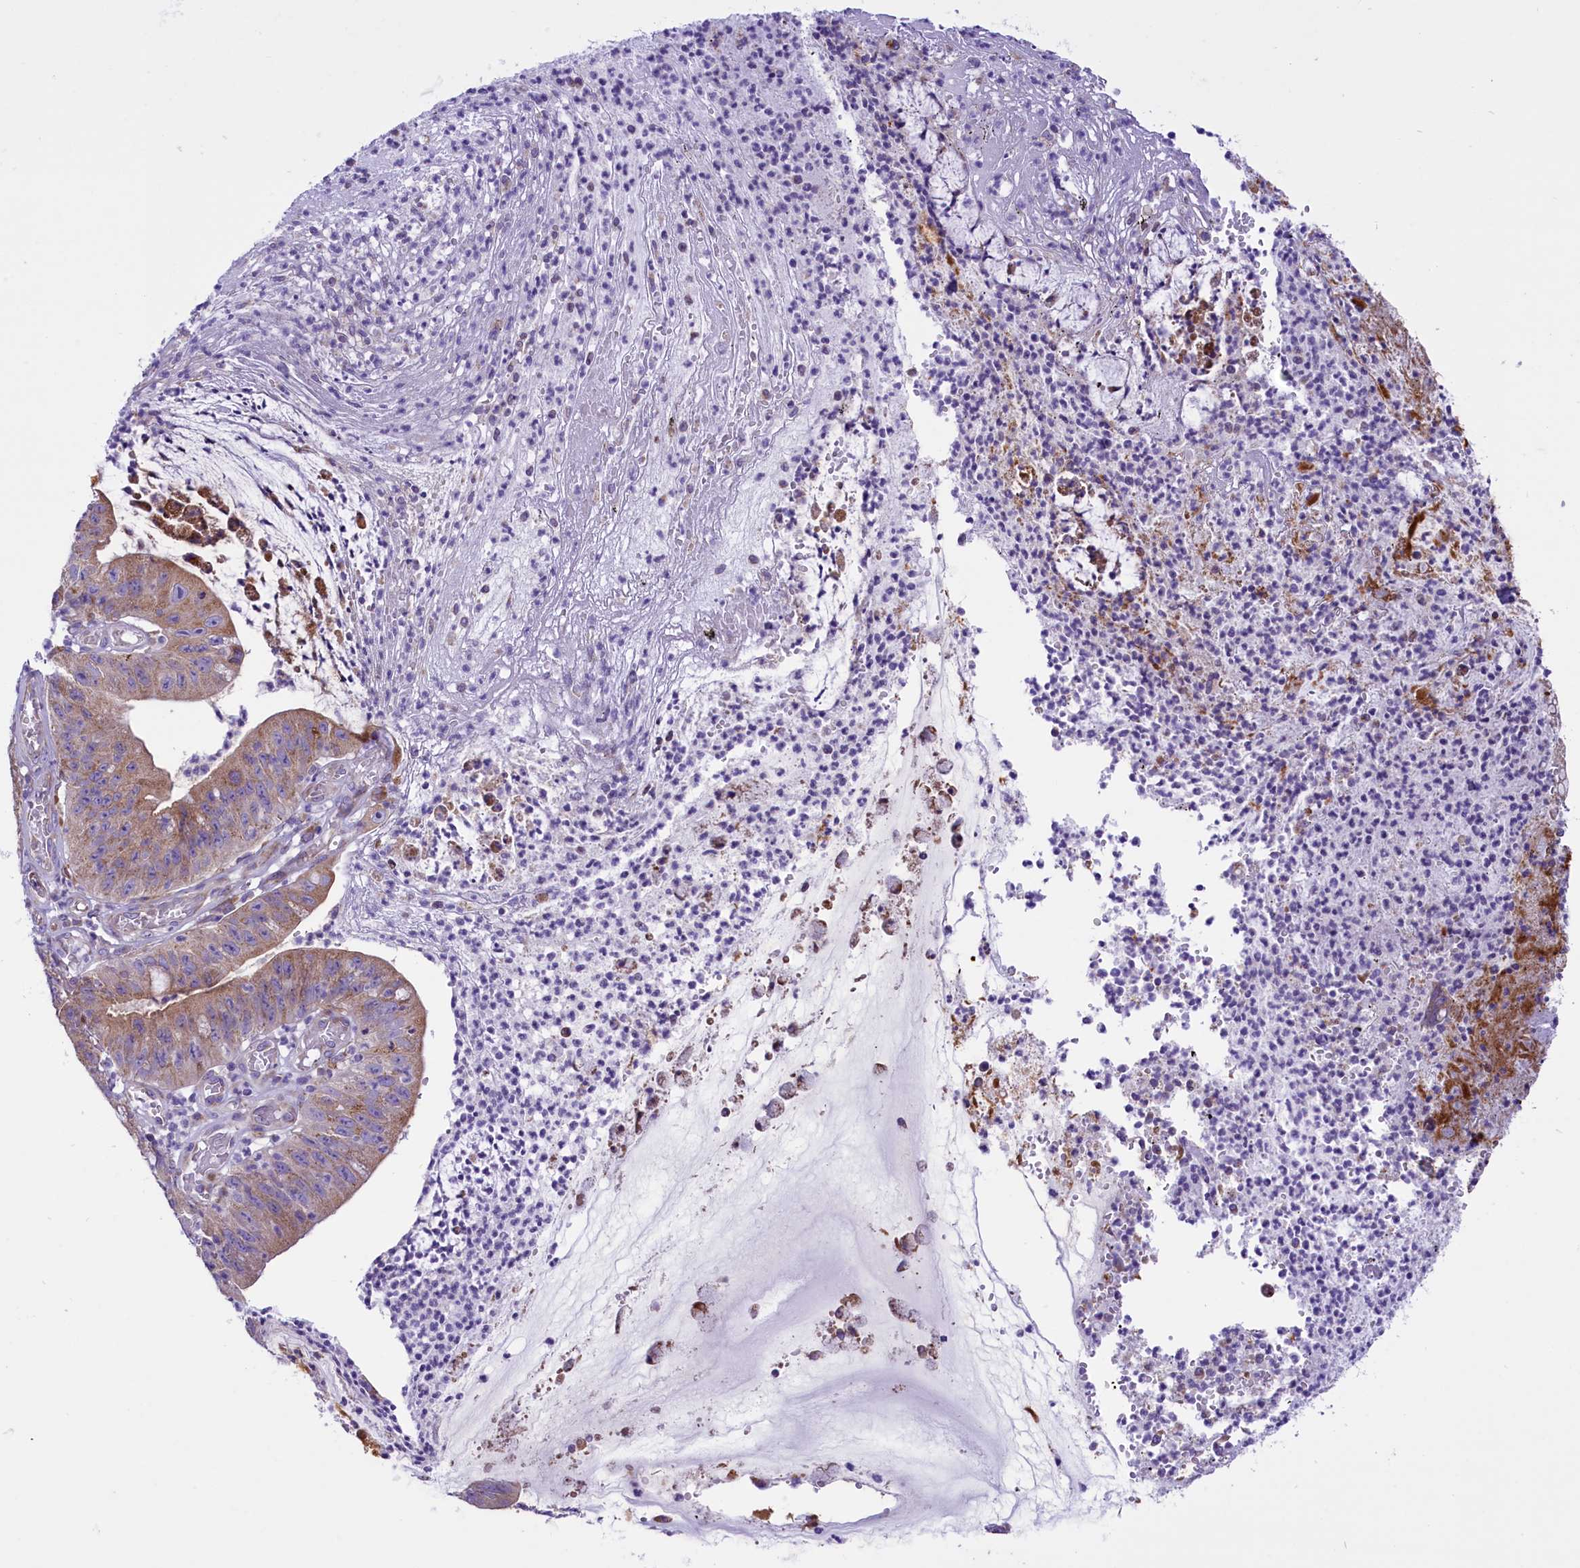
{"staining": {"intensity": "moderate", "quantity": ">75%", "location": "cytoplasmic/membranous"}, "tissue": "stomach cancer", "cell_type": "Tumor cells", "image_type": "cancer", "snomed": [{"axis": "morphology", "description": "Adenocarcinoma, NOS"}, {"axis": "topography", "description": "Stomach"}], "caption": "Human stomach cancer (adenocarcinoma) stained for a protein (brown) displays moderate cytoplasmic/membranous positive positivity in about >75% of tumor cells.", "gene": "PTPRU", "patient": {"sex": "male", "age": 59}}